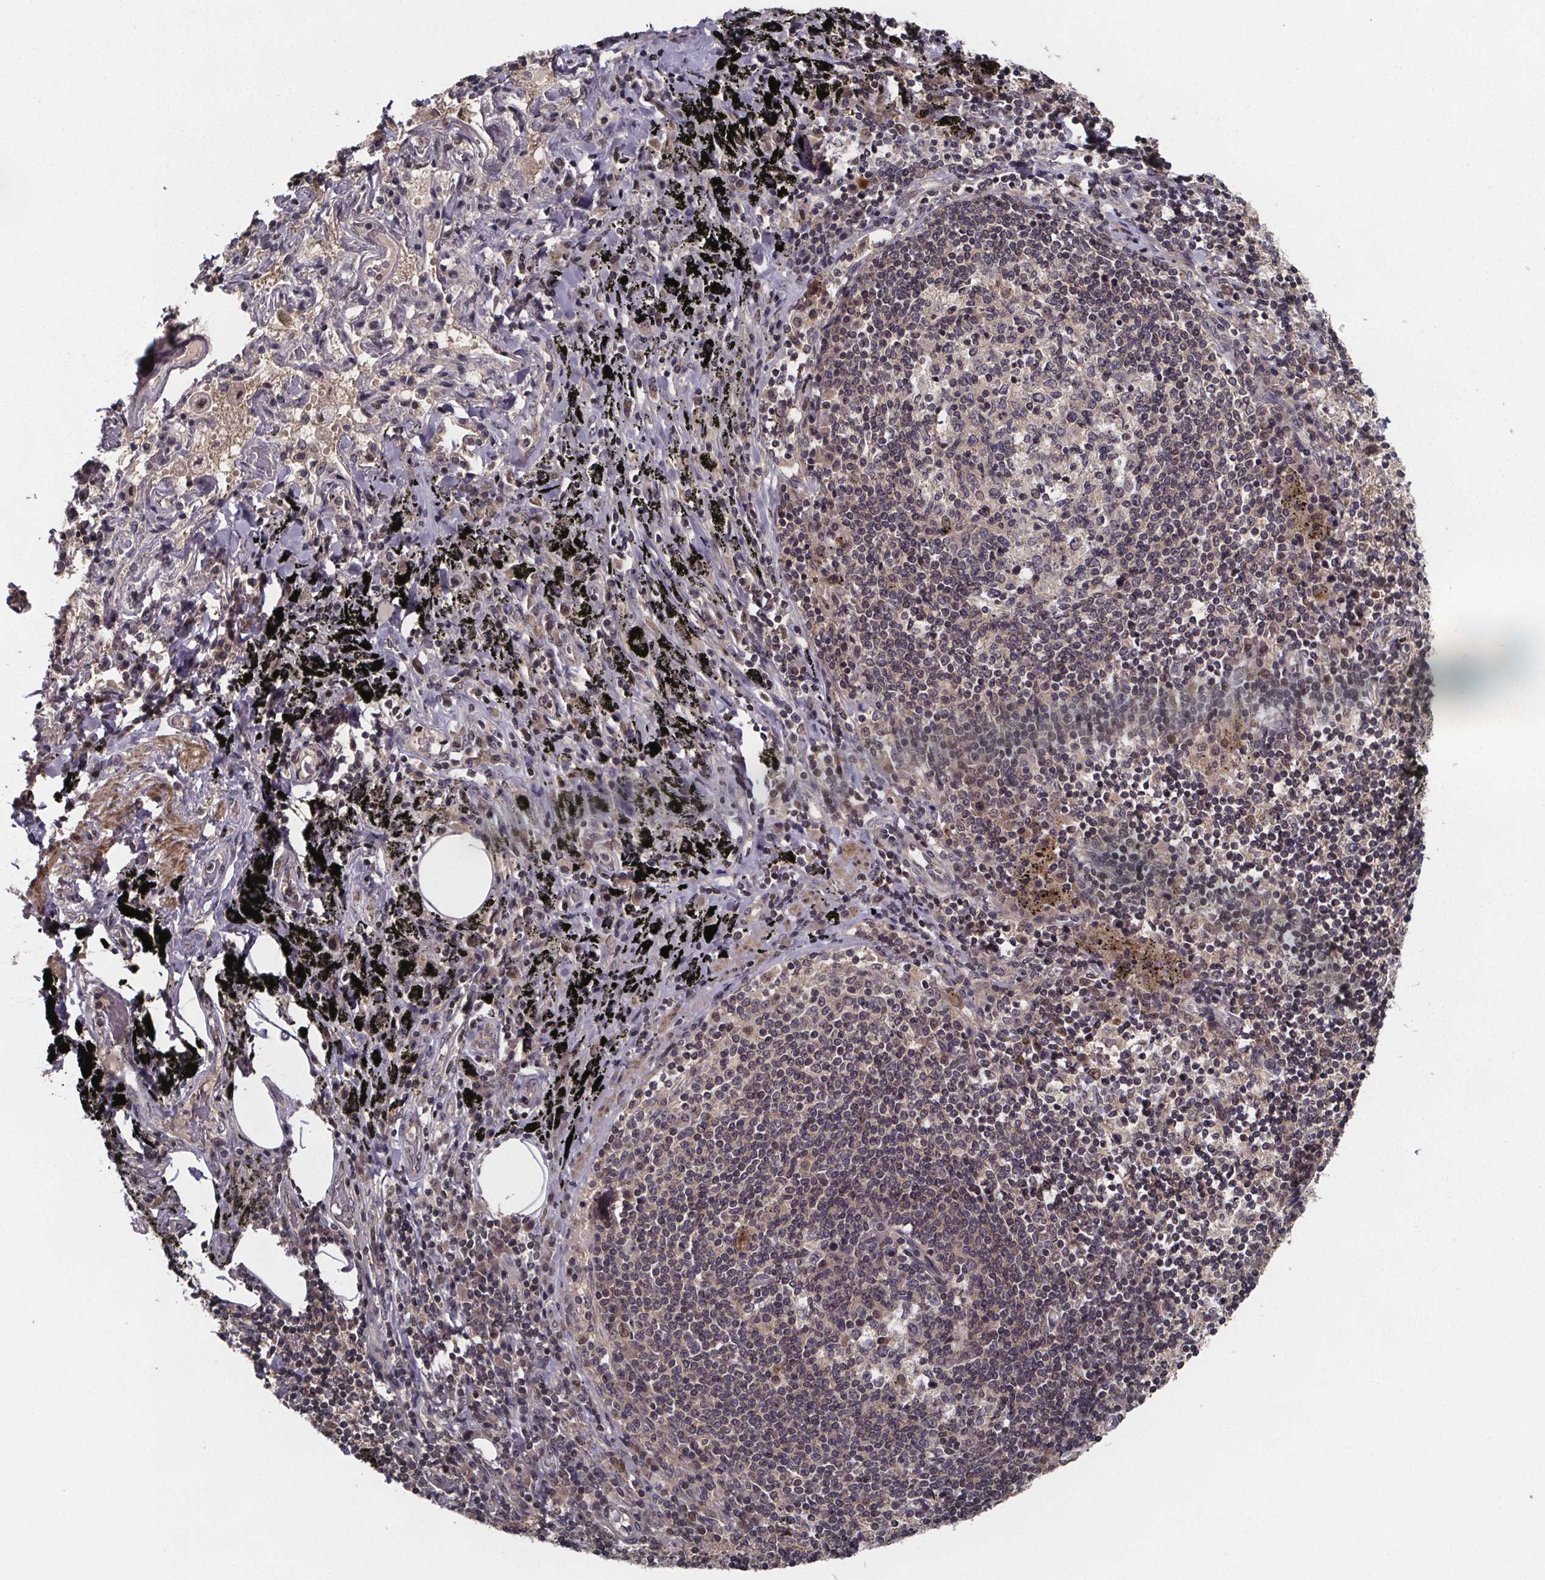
{"staining": {"intensity": "negative", "quantity": "none", "location": "none"}, "tissue": "adipose tissue", "cell_type": "Adipocytes", "image_type": "normal", "snomed": [{"axis": "morphology", "description": "Normal tissue, NOS"}, {"axis": "topography", "description": "Bronchus"}, {"axis": "topography", "description": "Lung"}], "caption": "IHC of benign human adipose tissue demonstrates no staining in adipocytes.", "gene": "FN3KRP", "patient": {"sex": "female", "age": 57}}